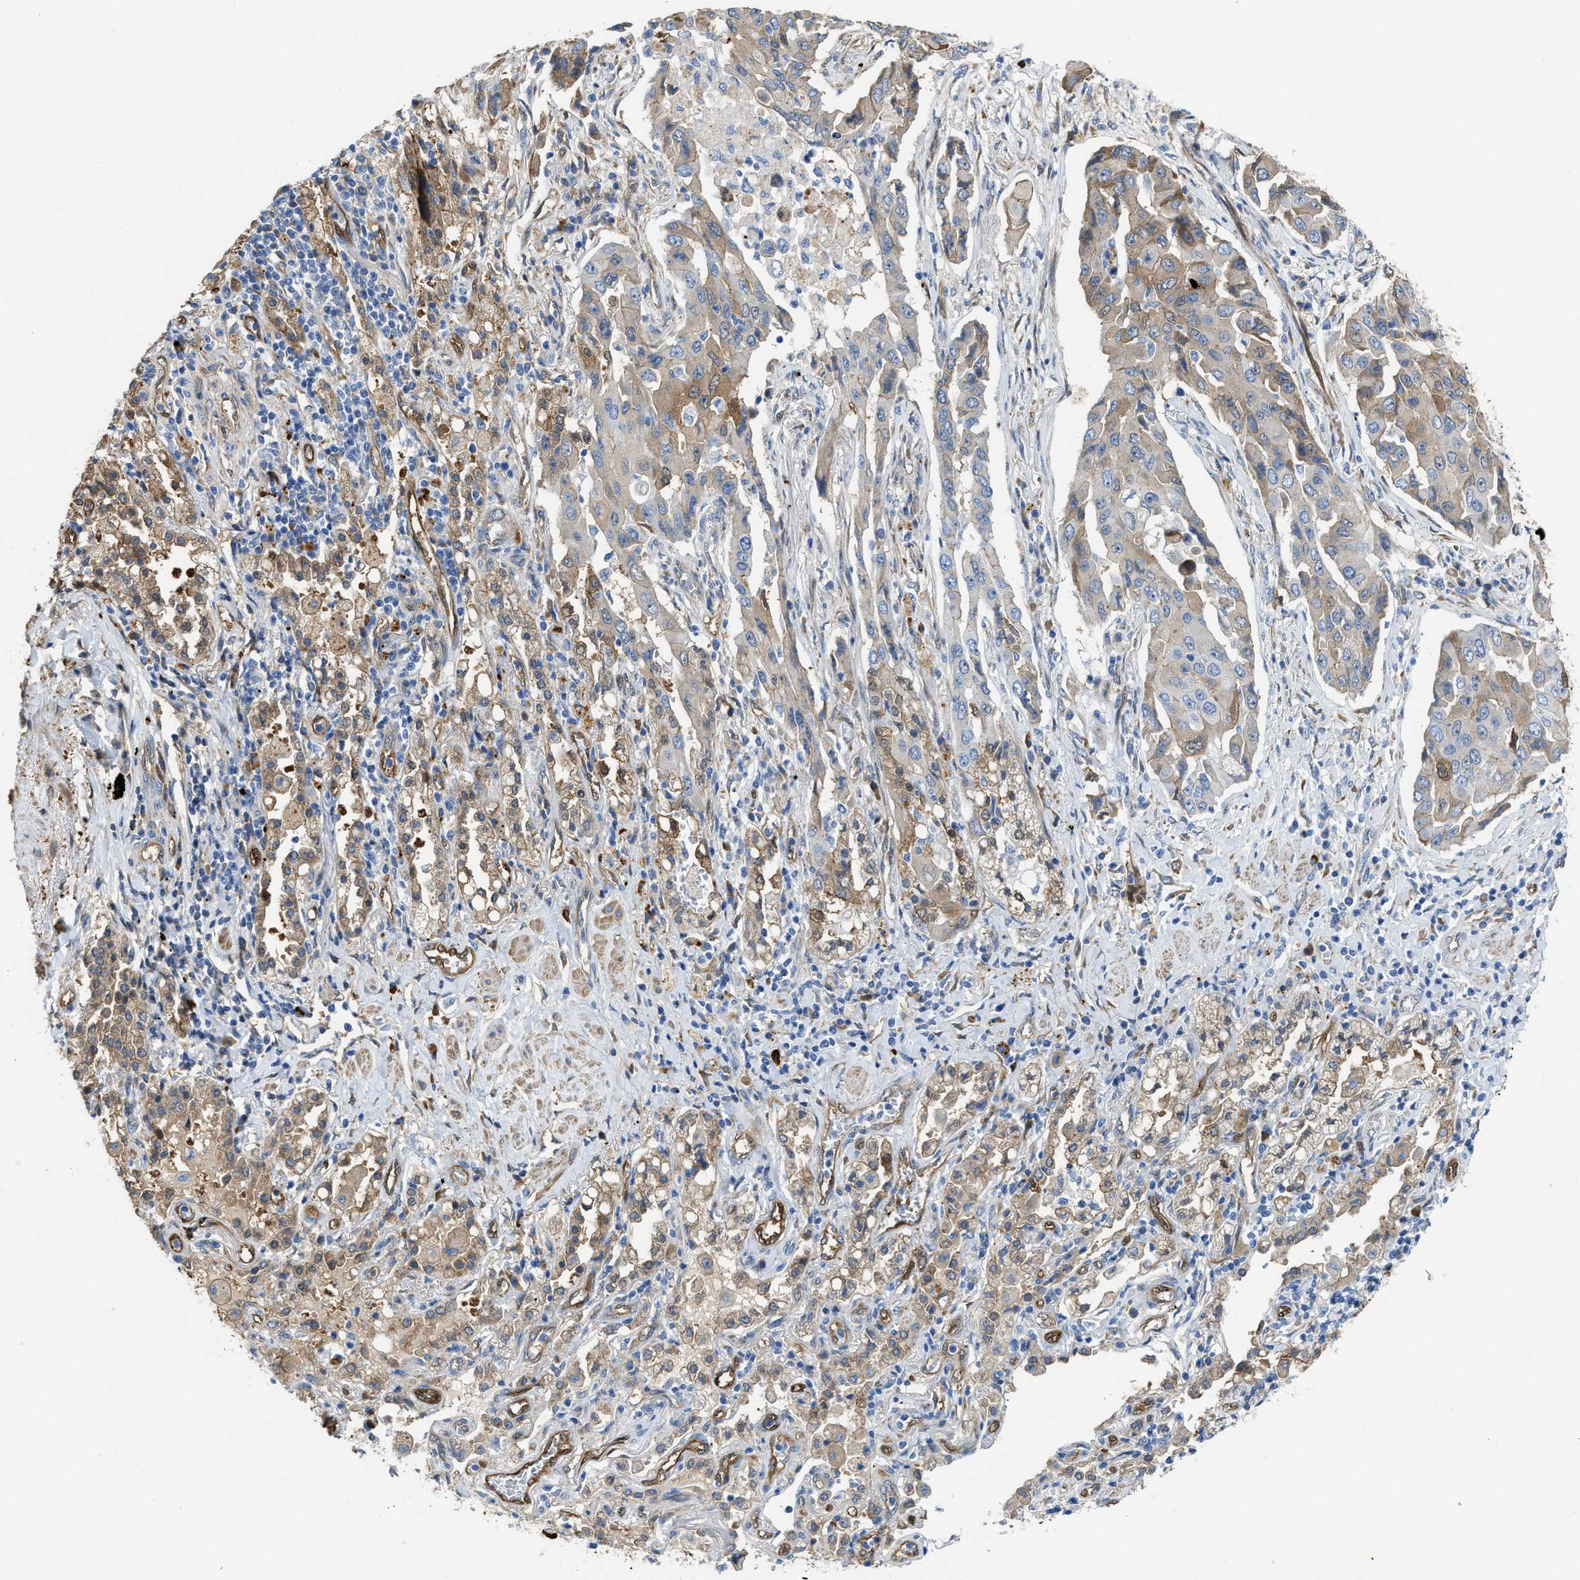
{"staining": {"intensity": "weak", "quantity": ">75%", "location": "cytoplasmic/membranous"}, "tissue": "lung cancer", "cell_type": "Tumor cells", "image_type": "cancer", "snomed": [{"axis": "morphology", "description": "Adenocarcinoma, NOS"}, {"axis": "topography", "description": "Lung"}], "caption": "Protein expression analysis of human adenocarcinoma (lung) reveals weak cytoplasmic/membranous positivity in about >75% of tumor cells.", "gene": "ASS1", "patient": {"sex": "female", "age": 65}}